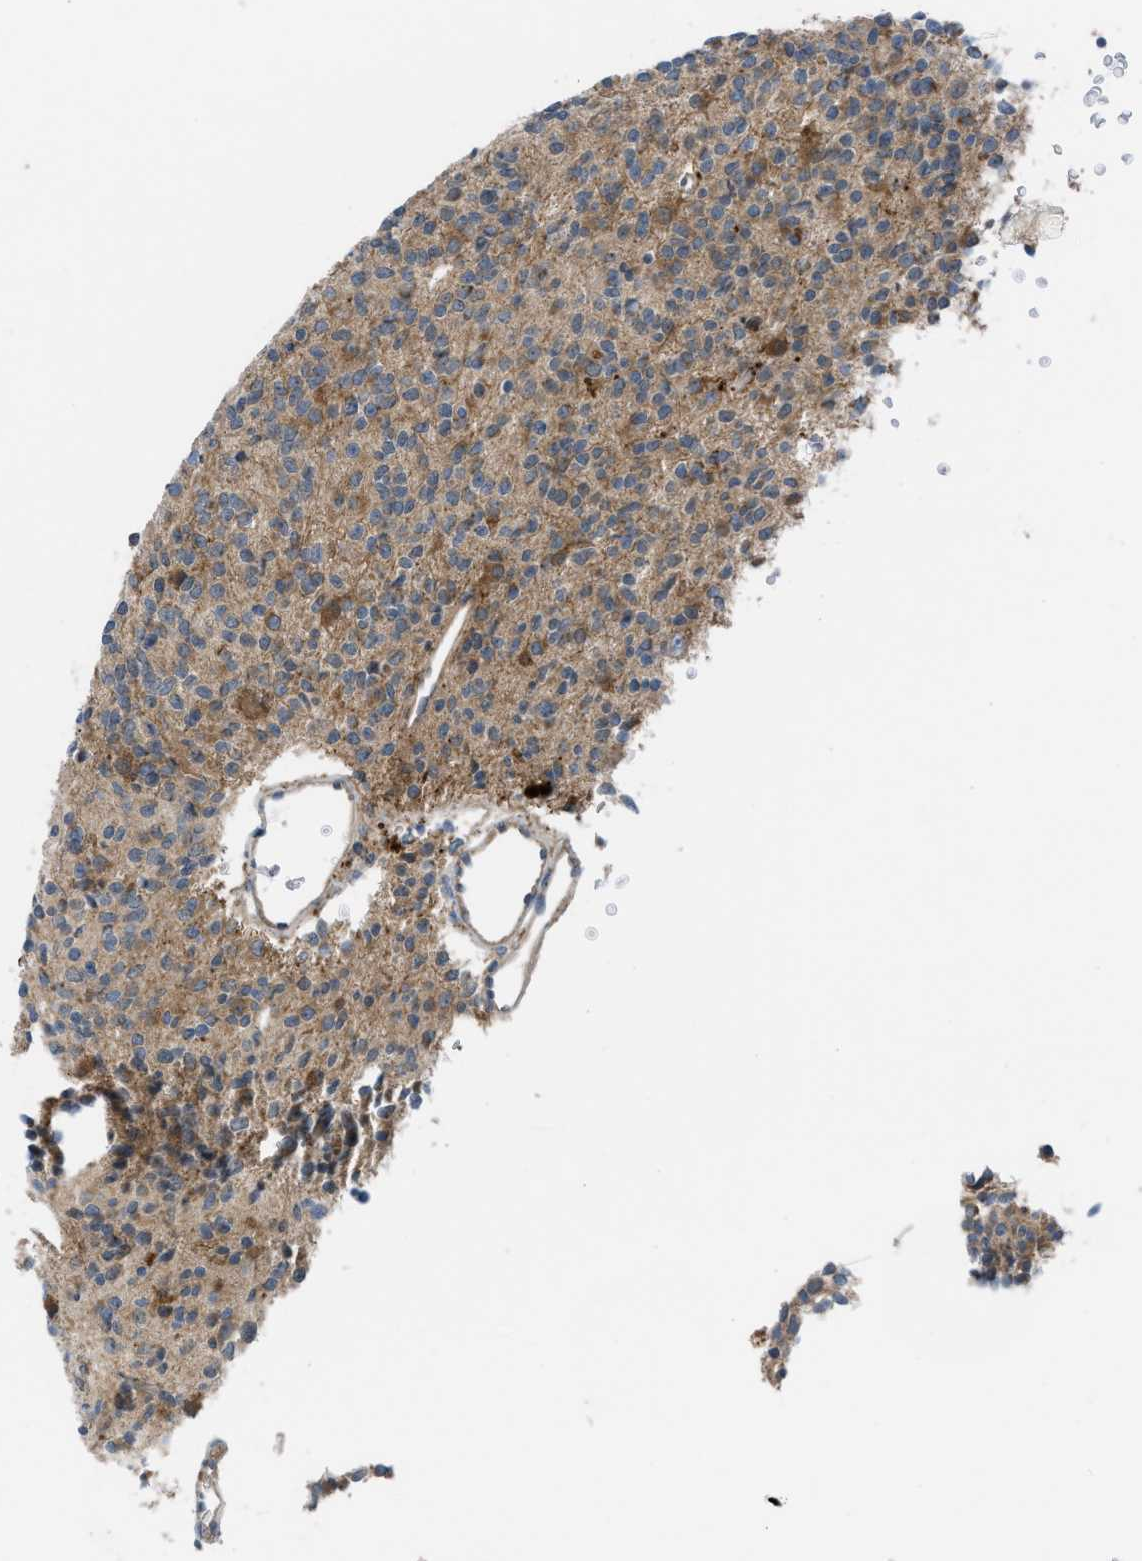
{"staining": {"intensity": "moderate", "quantity": ">75%", "location": "cytoplasmic/membranous"}, "tissue": "glioma", "cell_type": "Tumor cells", "image_type": "cancer", "snomed": [{"axis": "morphology", "description": "Glioma, malignant, High grade"}, {"axis": "topography", "description": "Brain"}], "caption": "Immunohistochemistry (IHC) (DAB) staining of human glioma shows moderate cytoplasmic/membranous protein positivity in about >75% of tumor cells.", "gene": "BAZ2B", "patient": {"sex": "male", "age": 34}}